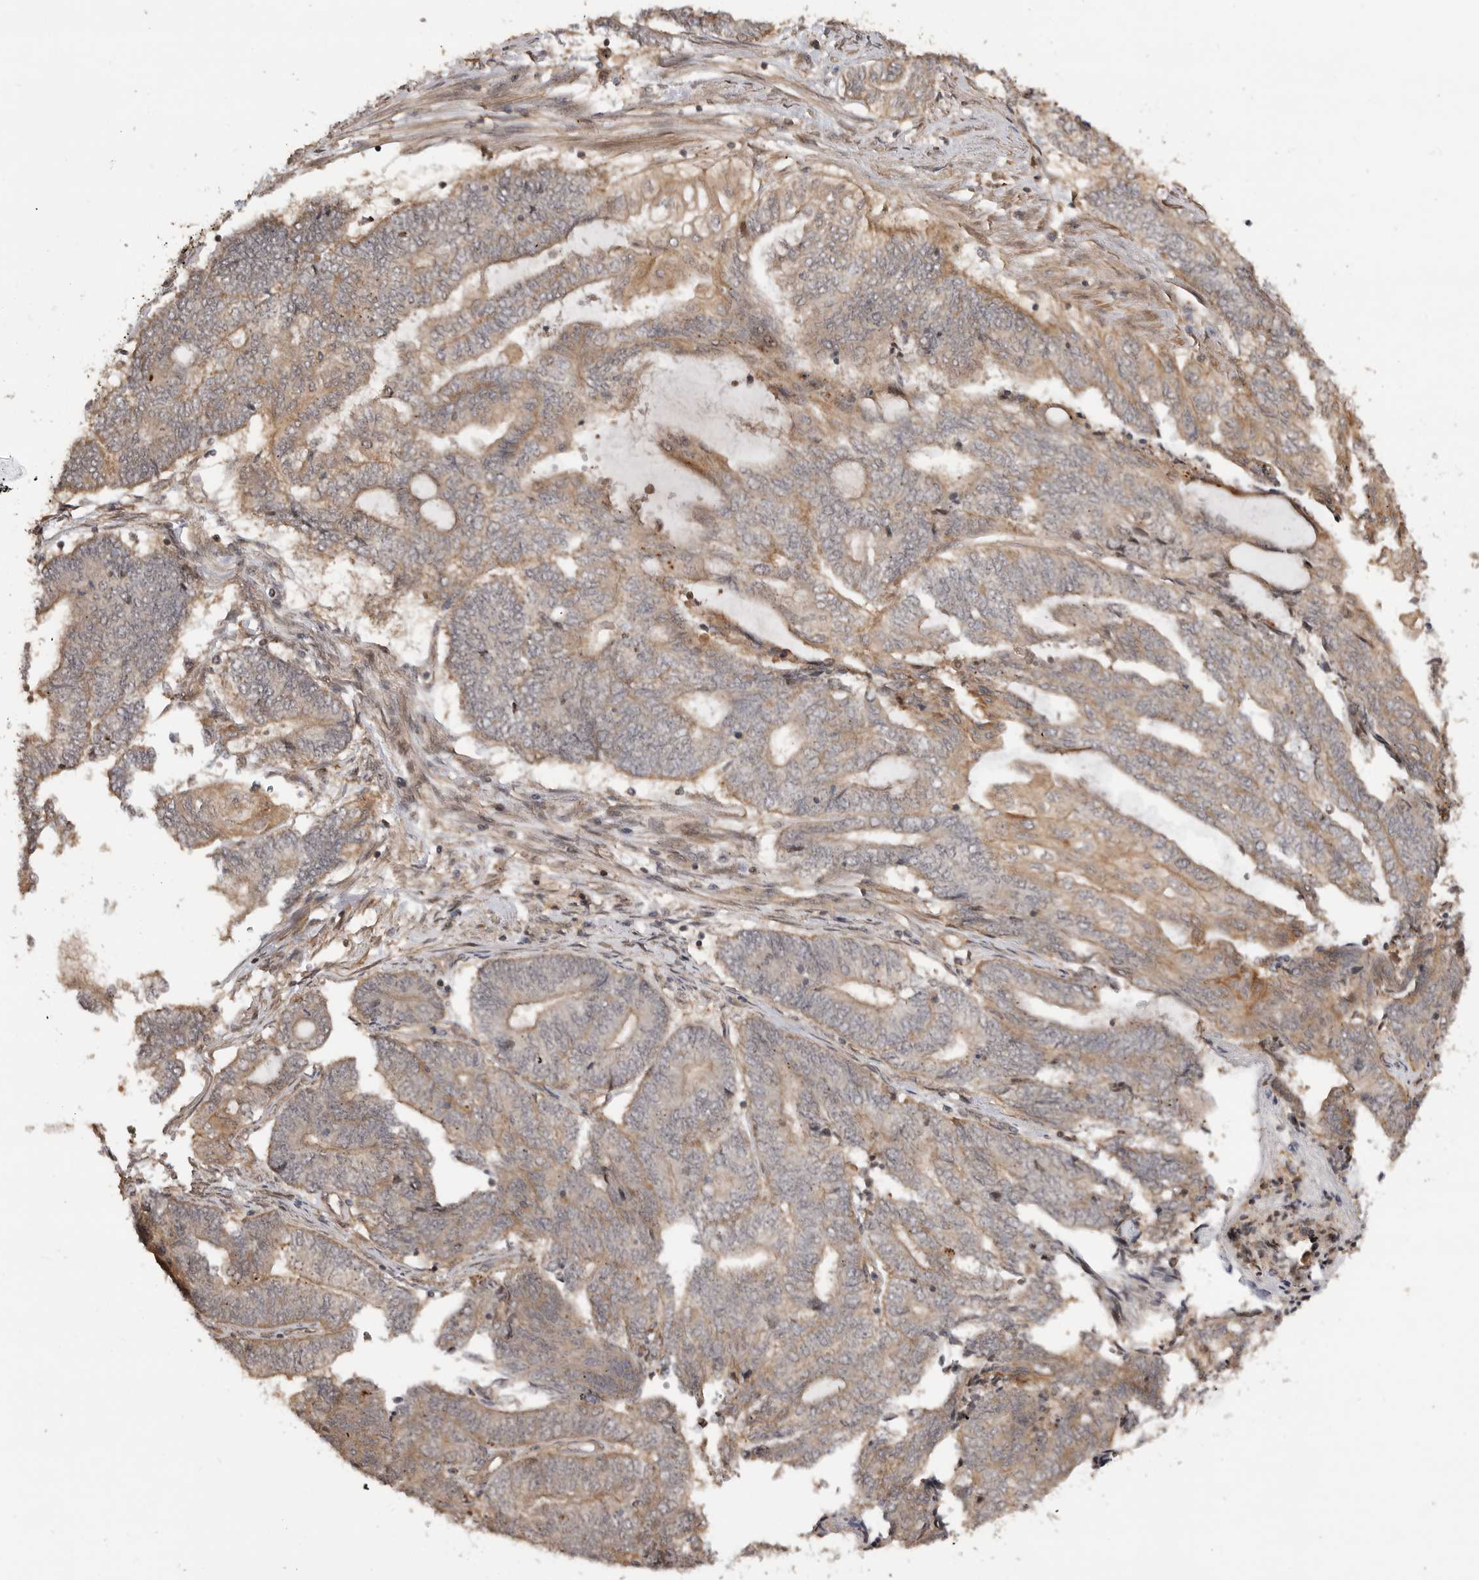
{"staining": {"intensity": "moderate", "quantity": "25%-75%", "location": "cytoplasmic/membranous"}, "tissue": "endometrial cancer", "cell_type": "Tumor cells", "image_type": "cancer", "snomed": [{"axis": "morphology", "description": "Adenocarcinoma, NOS"}, {"axis": "topography", "description": "Uterus"}, {"axis": "topography", "description": "Endometrium"}], "caption": "Human endometrial cancer (adenocarcinoma) stained with a protein marker displays moderate staining in tumor cells.", "gene": "ADPRS", "patient": {"sex": "female", "age": 70}}